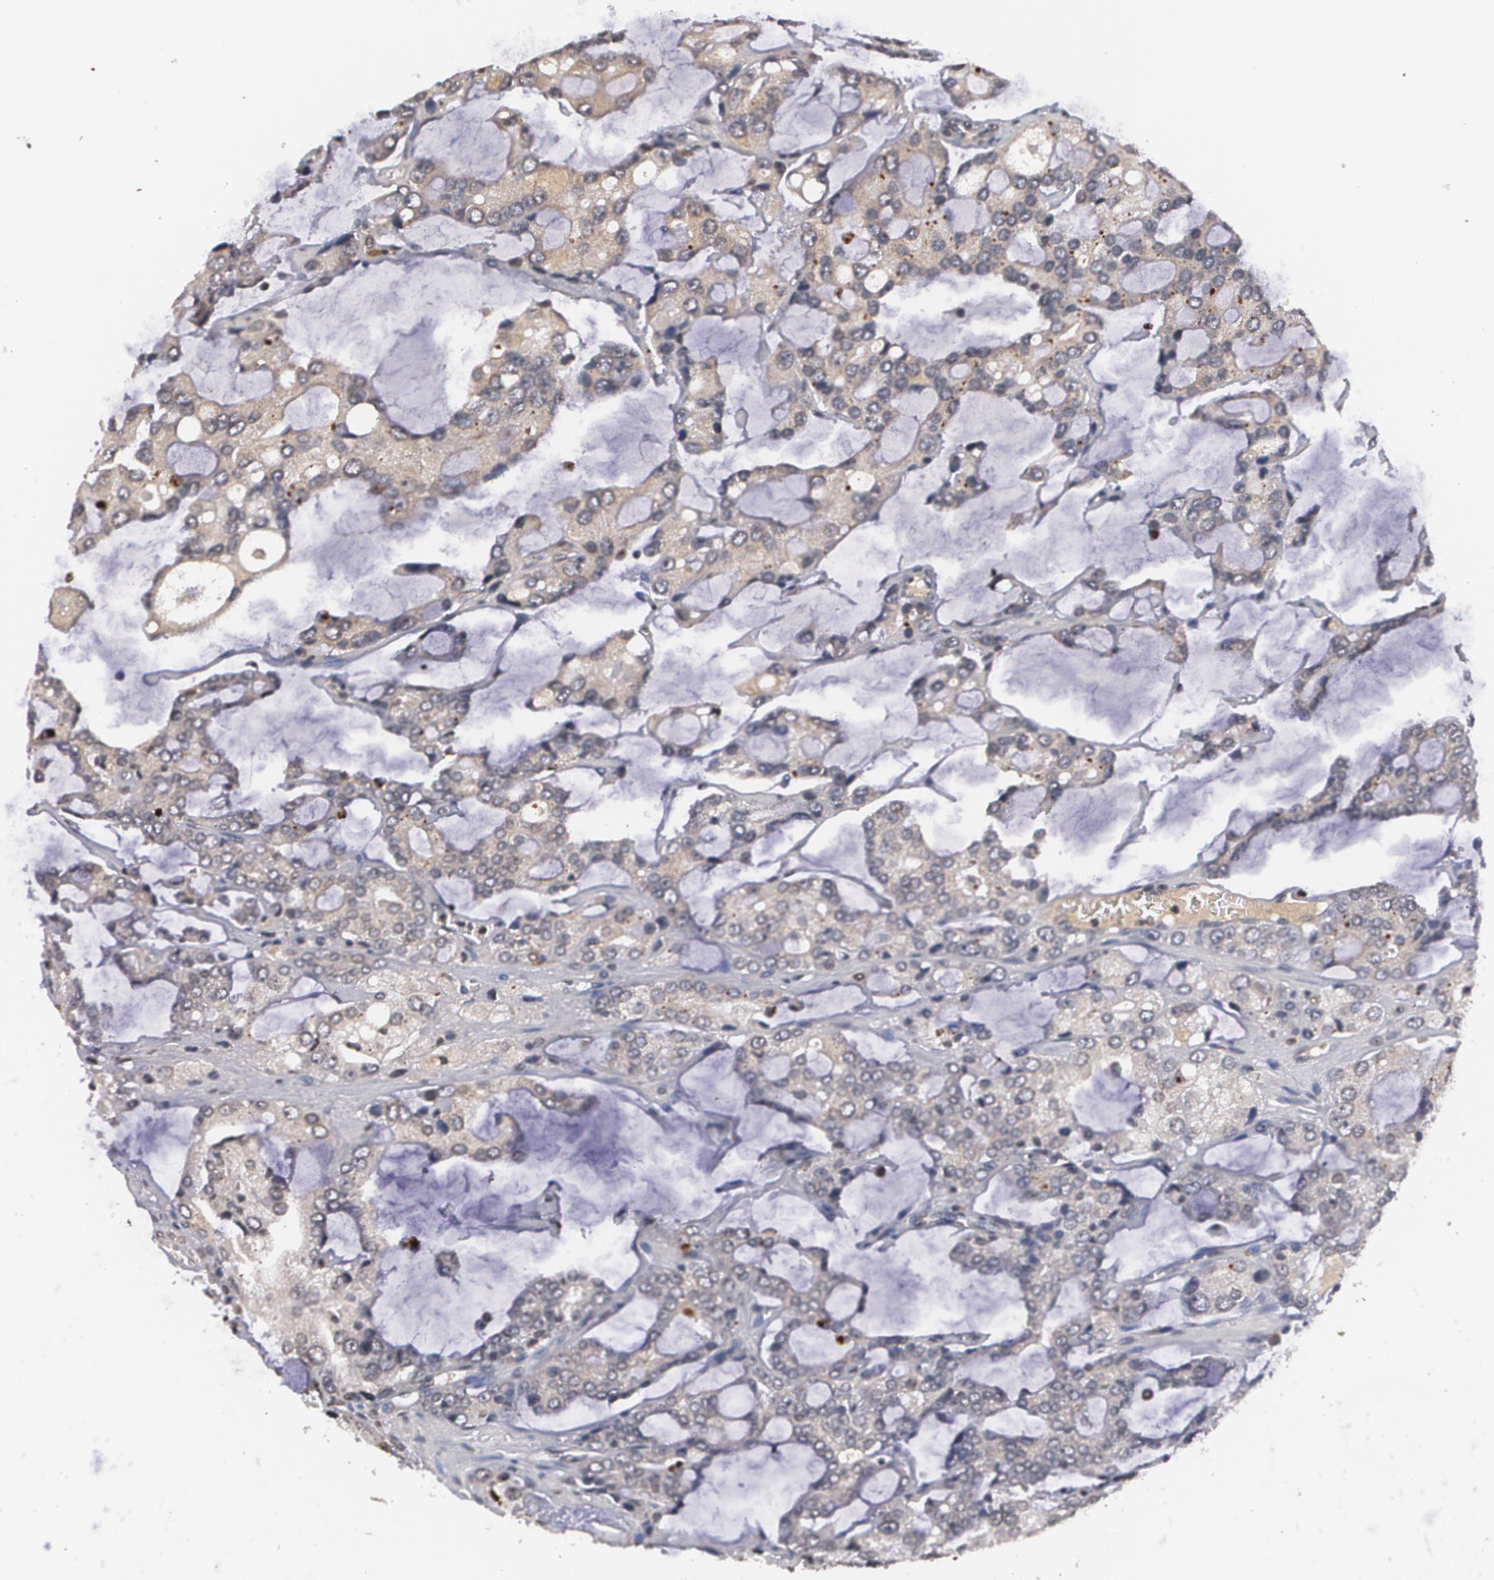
{"staining": {"intensity": "weak", "quantity": "<25%", "location": "cytoplasmic/membranous"}, "tissue": "prostate cancer", "cell_type": "Tumor cells", "image_type": "cancer", "snomed": [{"axis": "morphology", "description": "Adenocarcinoma, High grade"}, {"axis": "topography", "description": "Prostate"}], "caption": "Tumor cells are negative for protein expression in human prostate cancer (adenocarcinoma (high-grade)).", "gene": "MVP", "patient": {"sex": "male", "age": 67}}